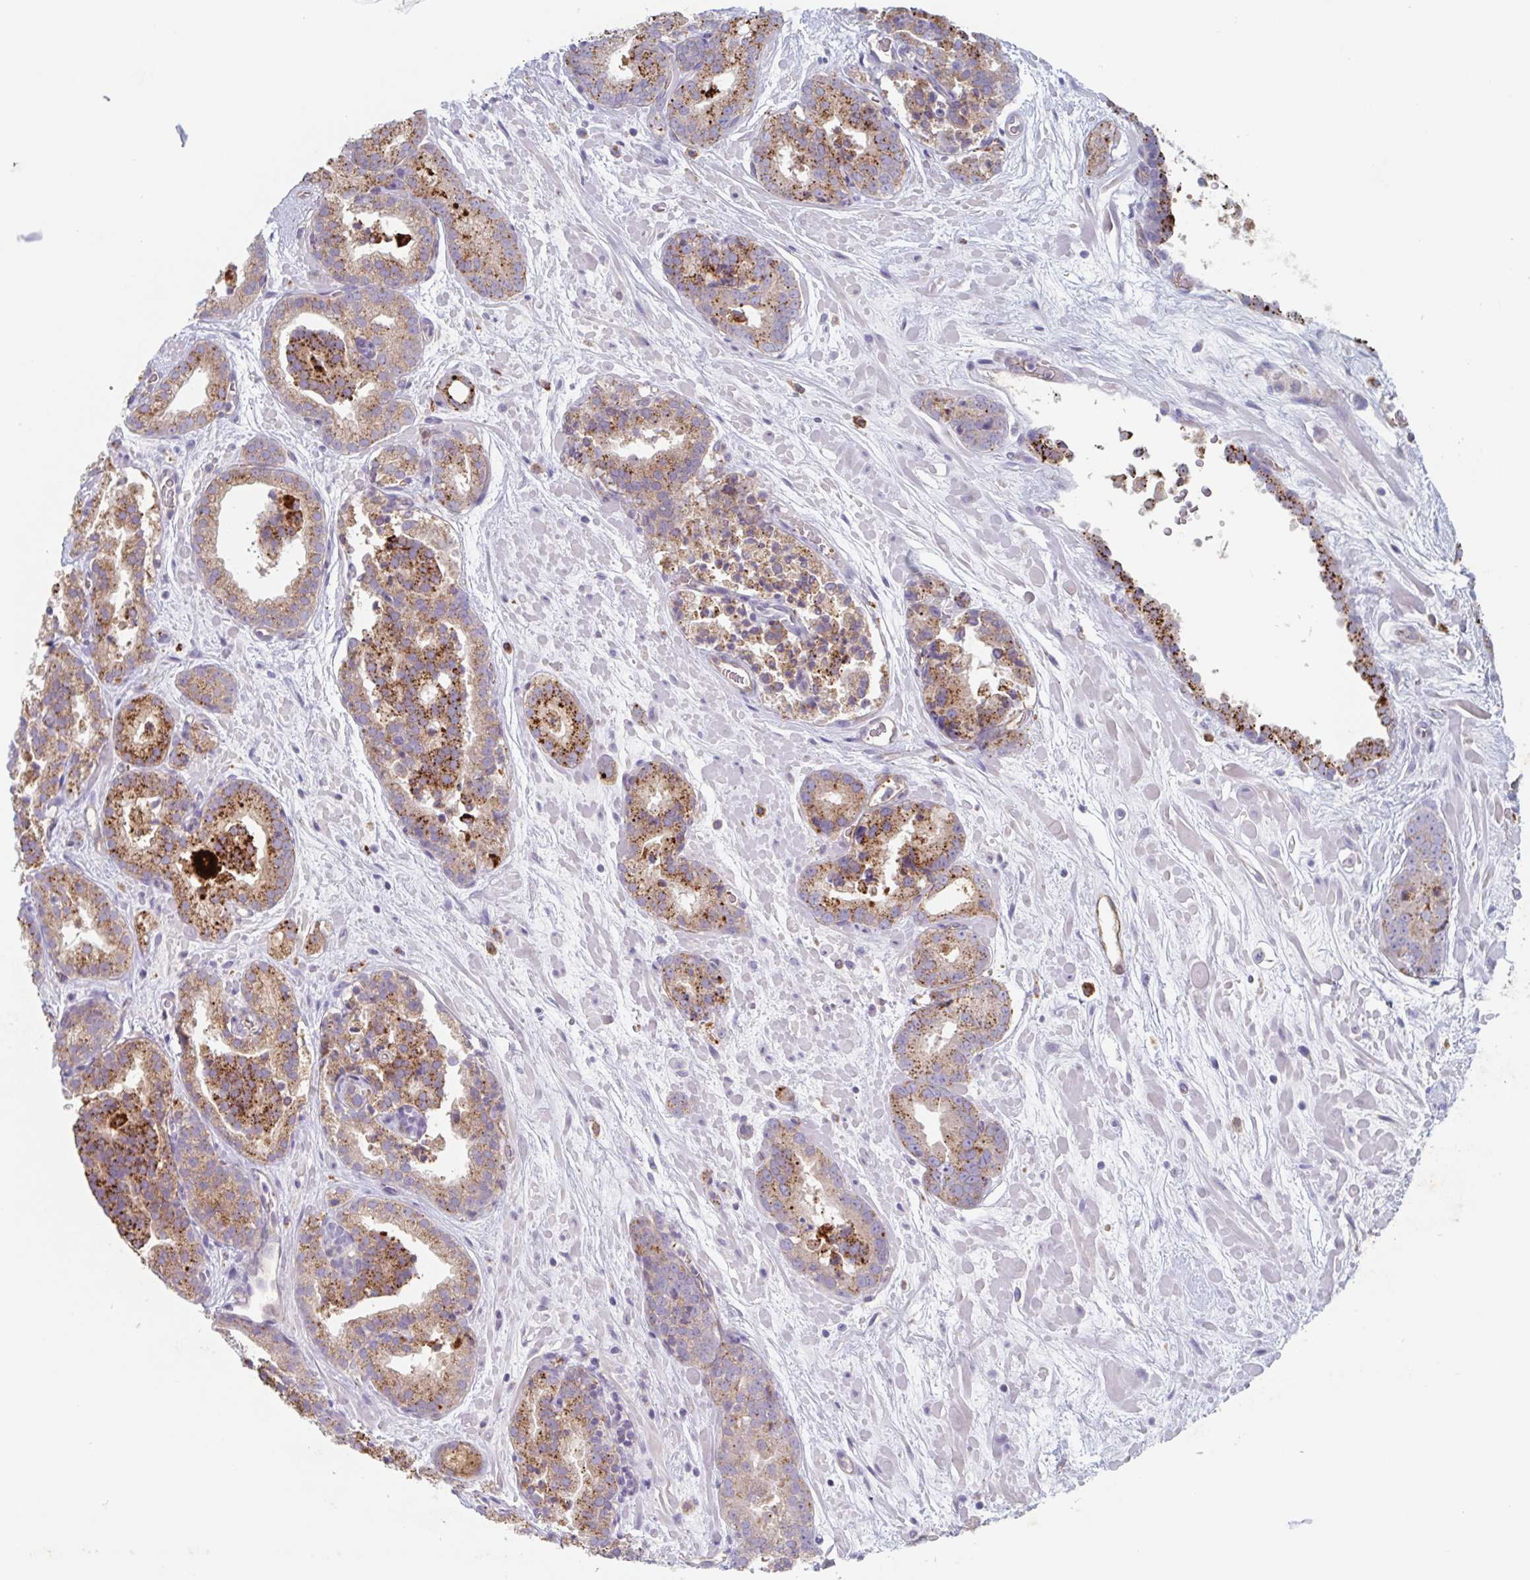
{"staining": {"intensity": "strong", "quantity": ">75%", "location": "cytoplasmic/membranous"}, "tissue": "prostate cancer", "cell_type": "Tumor cells", "image_type": "cancer", "snomed": [{"axis": "morphology", "description": "Adenocarcinoma, High grade"}, {"axis": "topography", "description": "Prostate"}], "caption": "Immunohistochemistry of prostate high-grade adenocarcinoma reveals high levels of strong cytoplasmic/membranous positivity in approximately >75% of tumor cells.", "gene": "MANBA", "patient": {"sex": "male", "age": 66}}